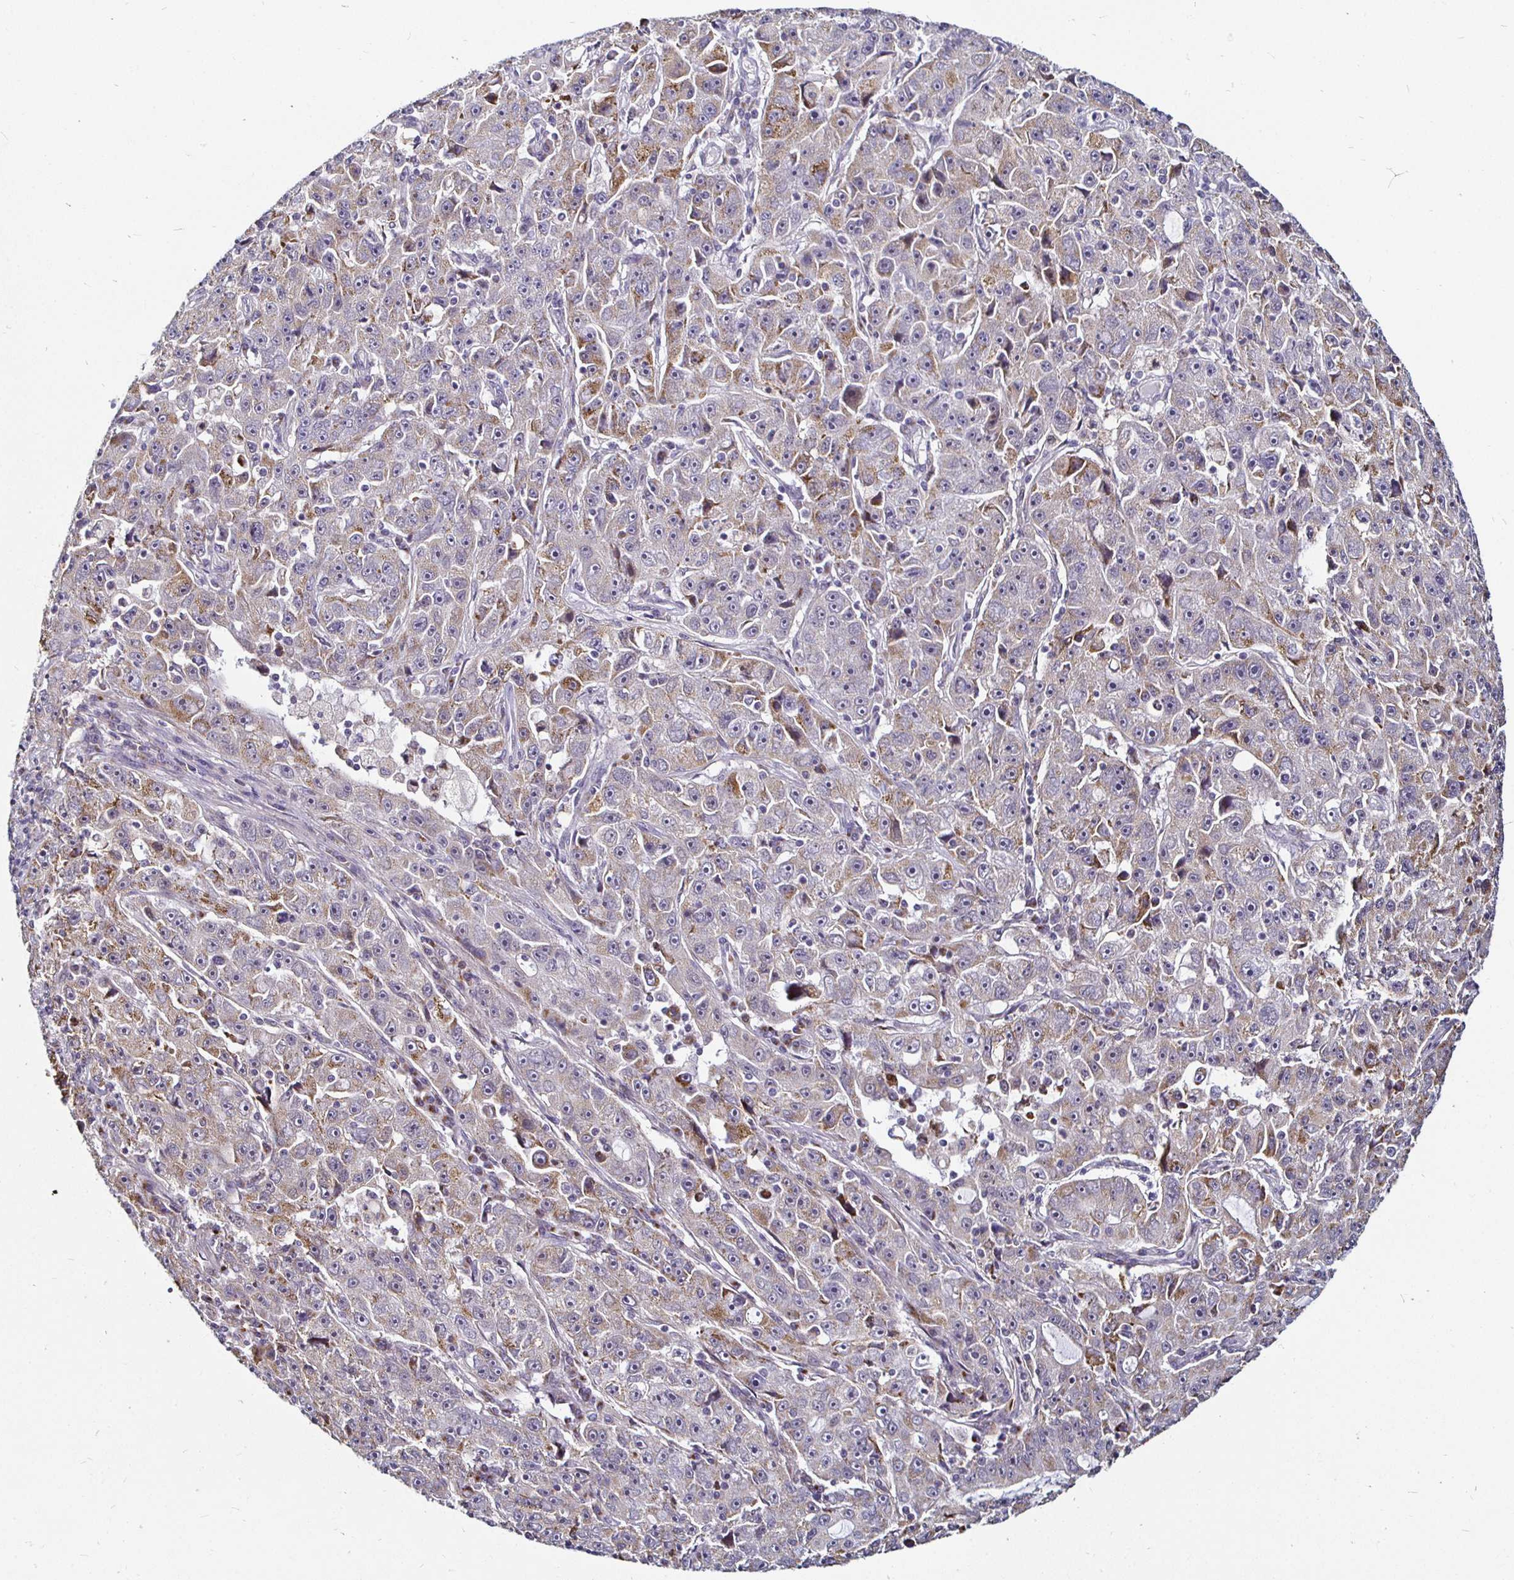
{"staining": {"intensity": "moderate", "quantity": "<25%", "location": "cytoplasmic/membranous"}, "tissue": "lung cancer", "cell_type": "Tumor cells", "image_type": "cancer", "snomed": [{"axis": "morphology", "description": "Normal morphology"}, {"axis": "morphology", "description": "Adenocarcinoma, NOS"}, {"axis": "topography", "description": "Lymph node"}, {"axis": "topography", "description": "Lung"}], "caption": "The photomicrograph displays immunohistochemical staining of lung cancer (adenocarcinoma). There is moderate cytoplasmic/membranous expression is seen in about <25% of tumor cells.", "gene": "ATG3", "patient": {"sex": "female", "age": 57}}